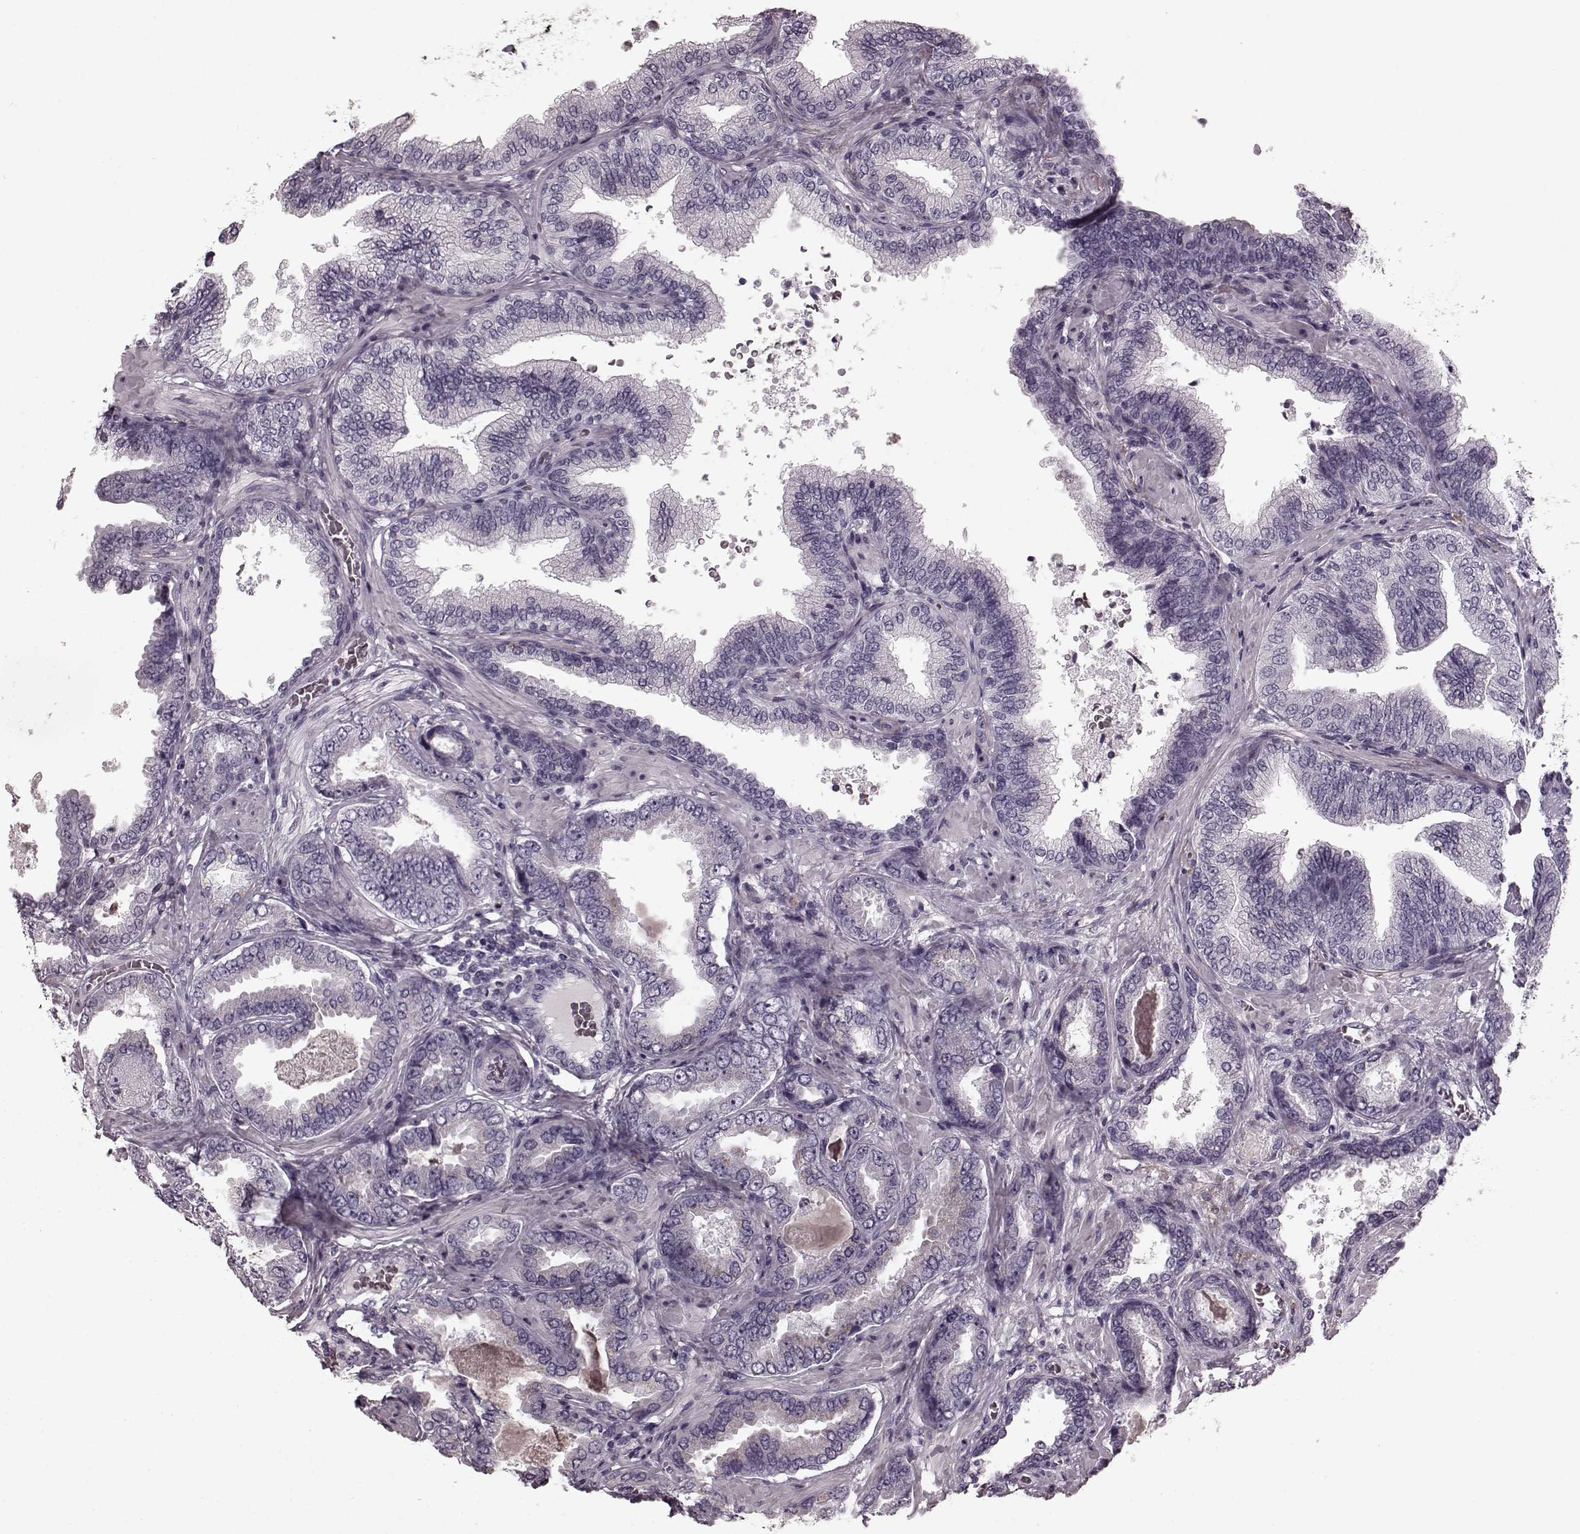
{"staining": {"intensity": "negative", "quantity": "none", "location": "none"}, "tissue": "prostate cancer", "cell_type": "Tumor cells", "image_type": "cancer", "snomed": [{"axis": "morphology", "description": "Adenocarcinoma, NOS"}, {"axis": "topography", "description": "Prostate"}], "caption": "Prostate cancer was stained to show a protein in brown. There is no significant expression in tumor cells.", "gene": "CST7", "patient": {"sex": "male", "age": 64}}